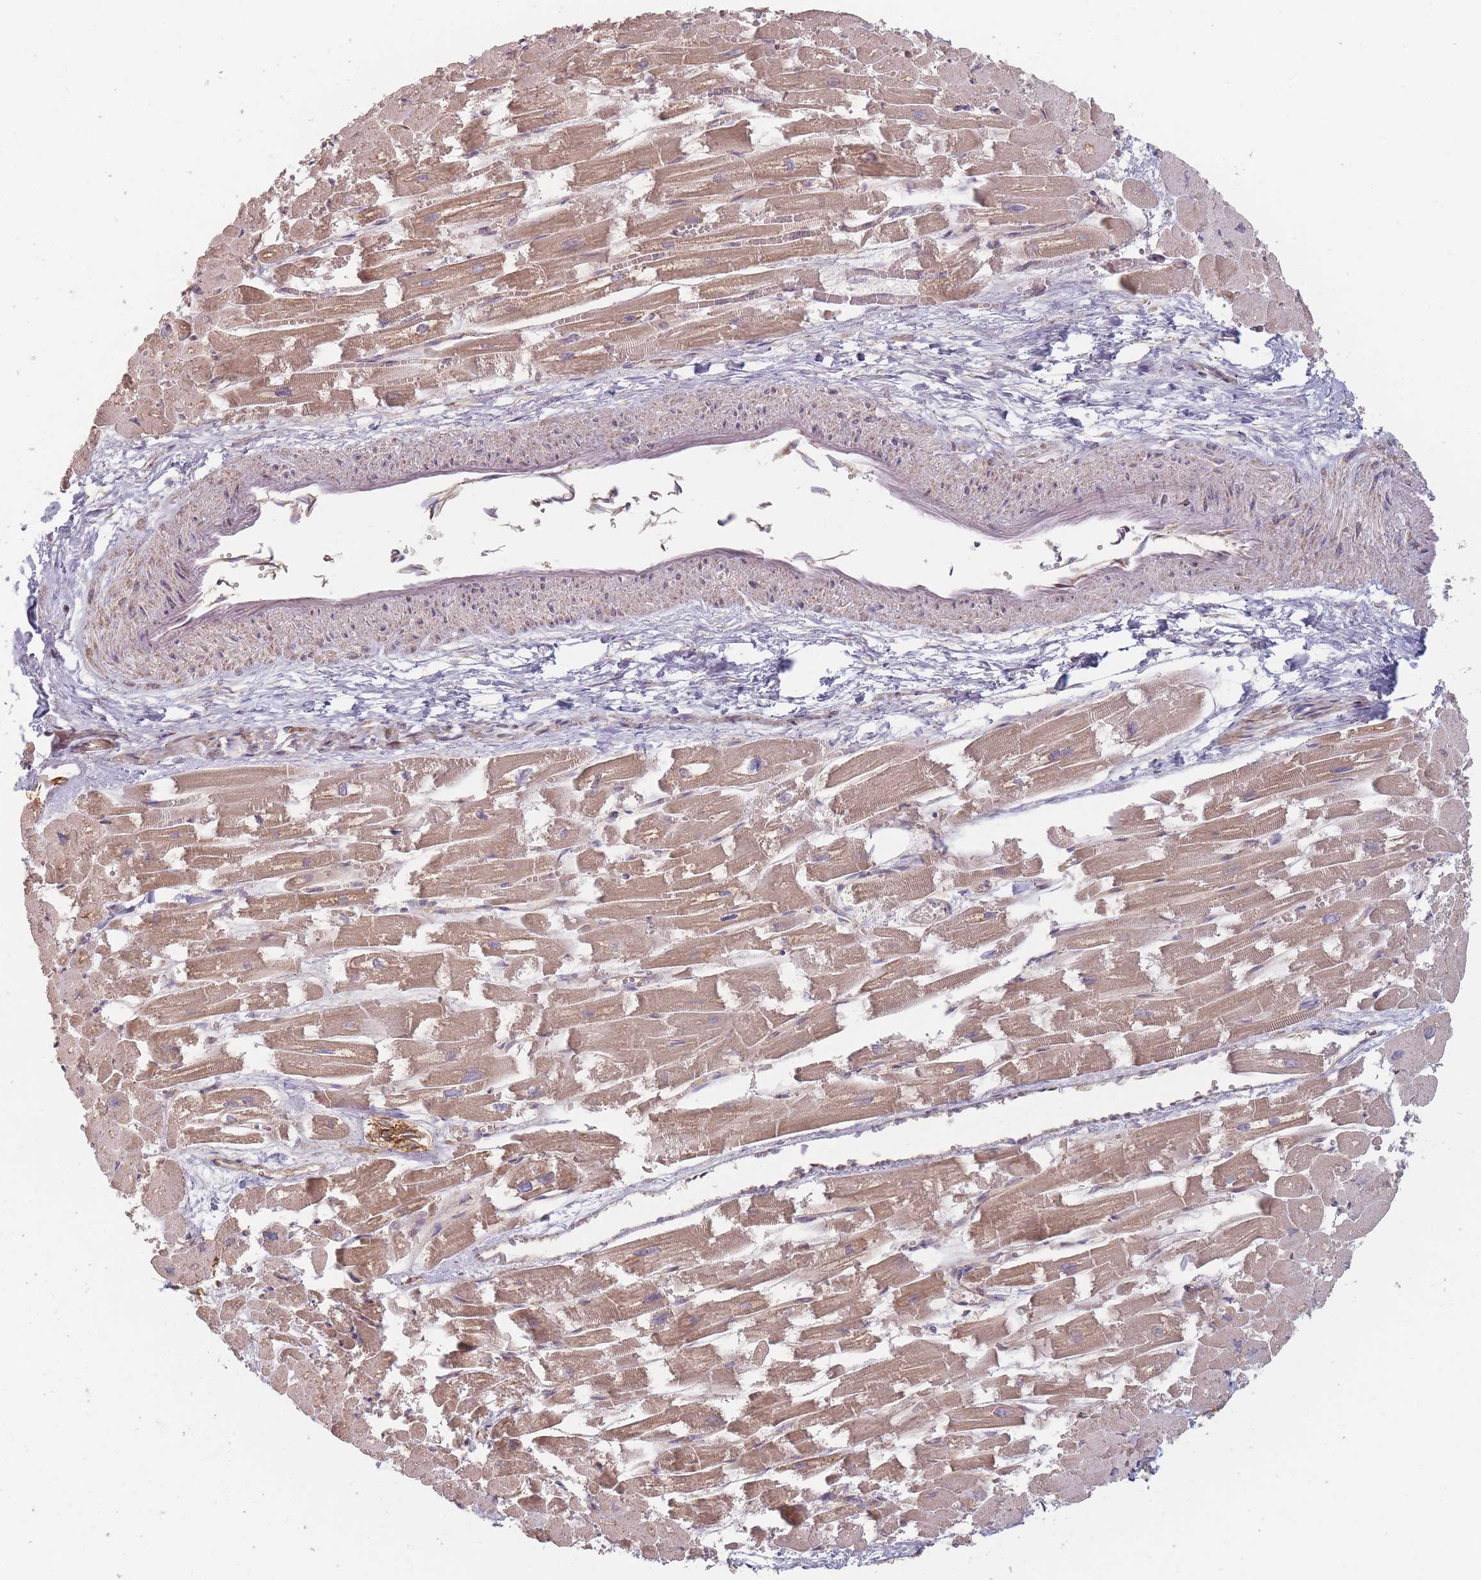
{"staining": {"intensity": "moderate", "quantity": ">75%", "location": "cytoplasmic/membranous"}, "tissue": "heart muscle", "cell_type": "Cardiomyocytes", "image_type": "normal", "snomed": [{"axis": "morphology", "description": "Normal tissue, NOS"}, {"axis": "topography", "description": "Heart"}], "caption": "Moderate cytoplasmic/membranous staining is identified in approximately >75% of cardiomyocytes in unremarkable heart muscle.", "gene": "ESRP2", "patient": {"sex": "male", "age": 54}}